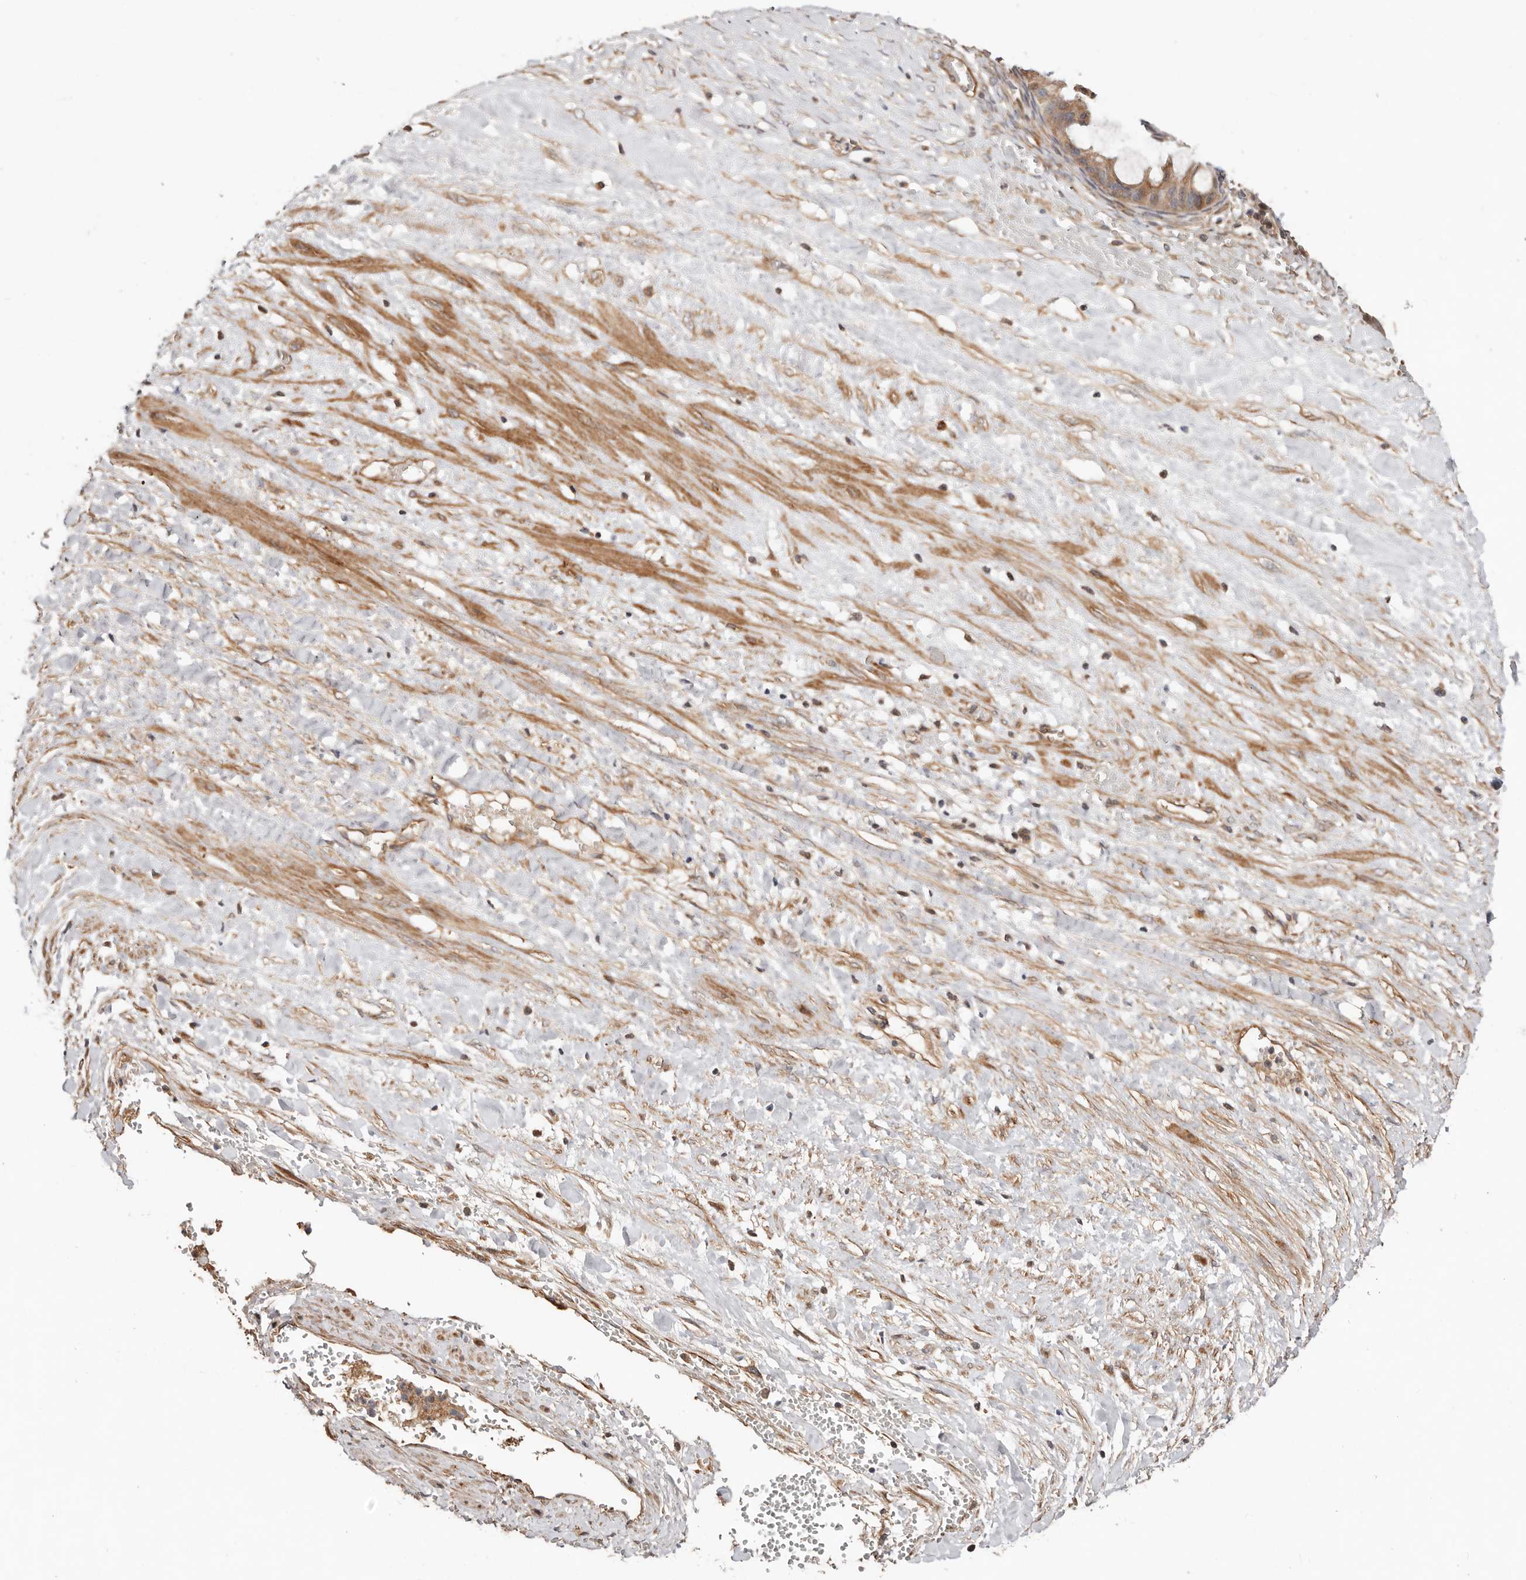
{"staining": {"intensity": "moderate", "quantity": ">75%", "location": "cytoplasmic/membranous"}, "tissue": "ovarian cancer", "cell_type": "Tumor cells", "image_type": "cancer", "snomed": [{"axis": "morphology", "description": "Cystadenocarcinoma, mucinous, NOS"}, {"axis": "topography", "description": "Ovary"}], "caption": "Mucinous cystadenocarcinoma (ovarian) was stained to show a protein in brown. There is medium levels of moderate cytoplasmic/membranous staining in approximately >75% of tumor cells.", "gene": "MACF1", "patient": {"sex": "female", "age": 73}}